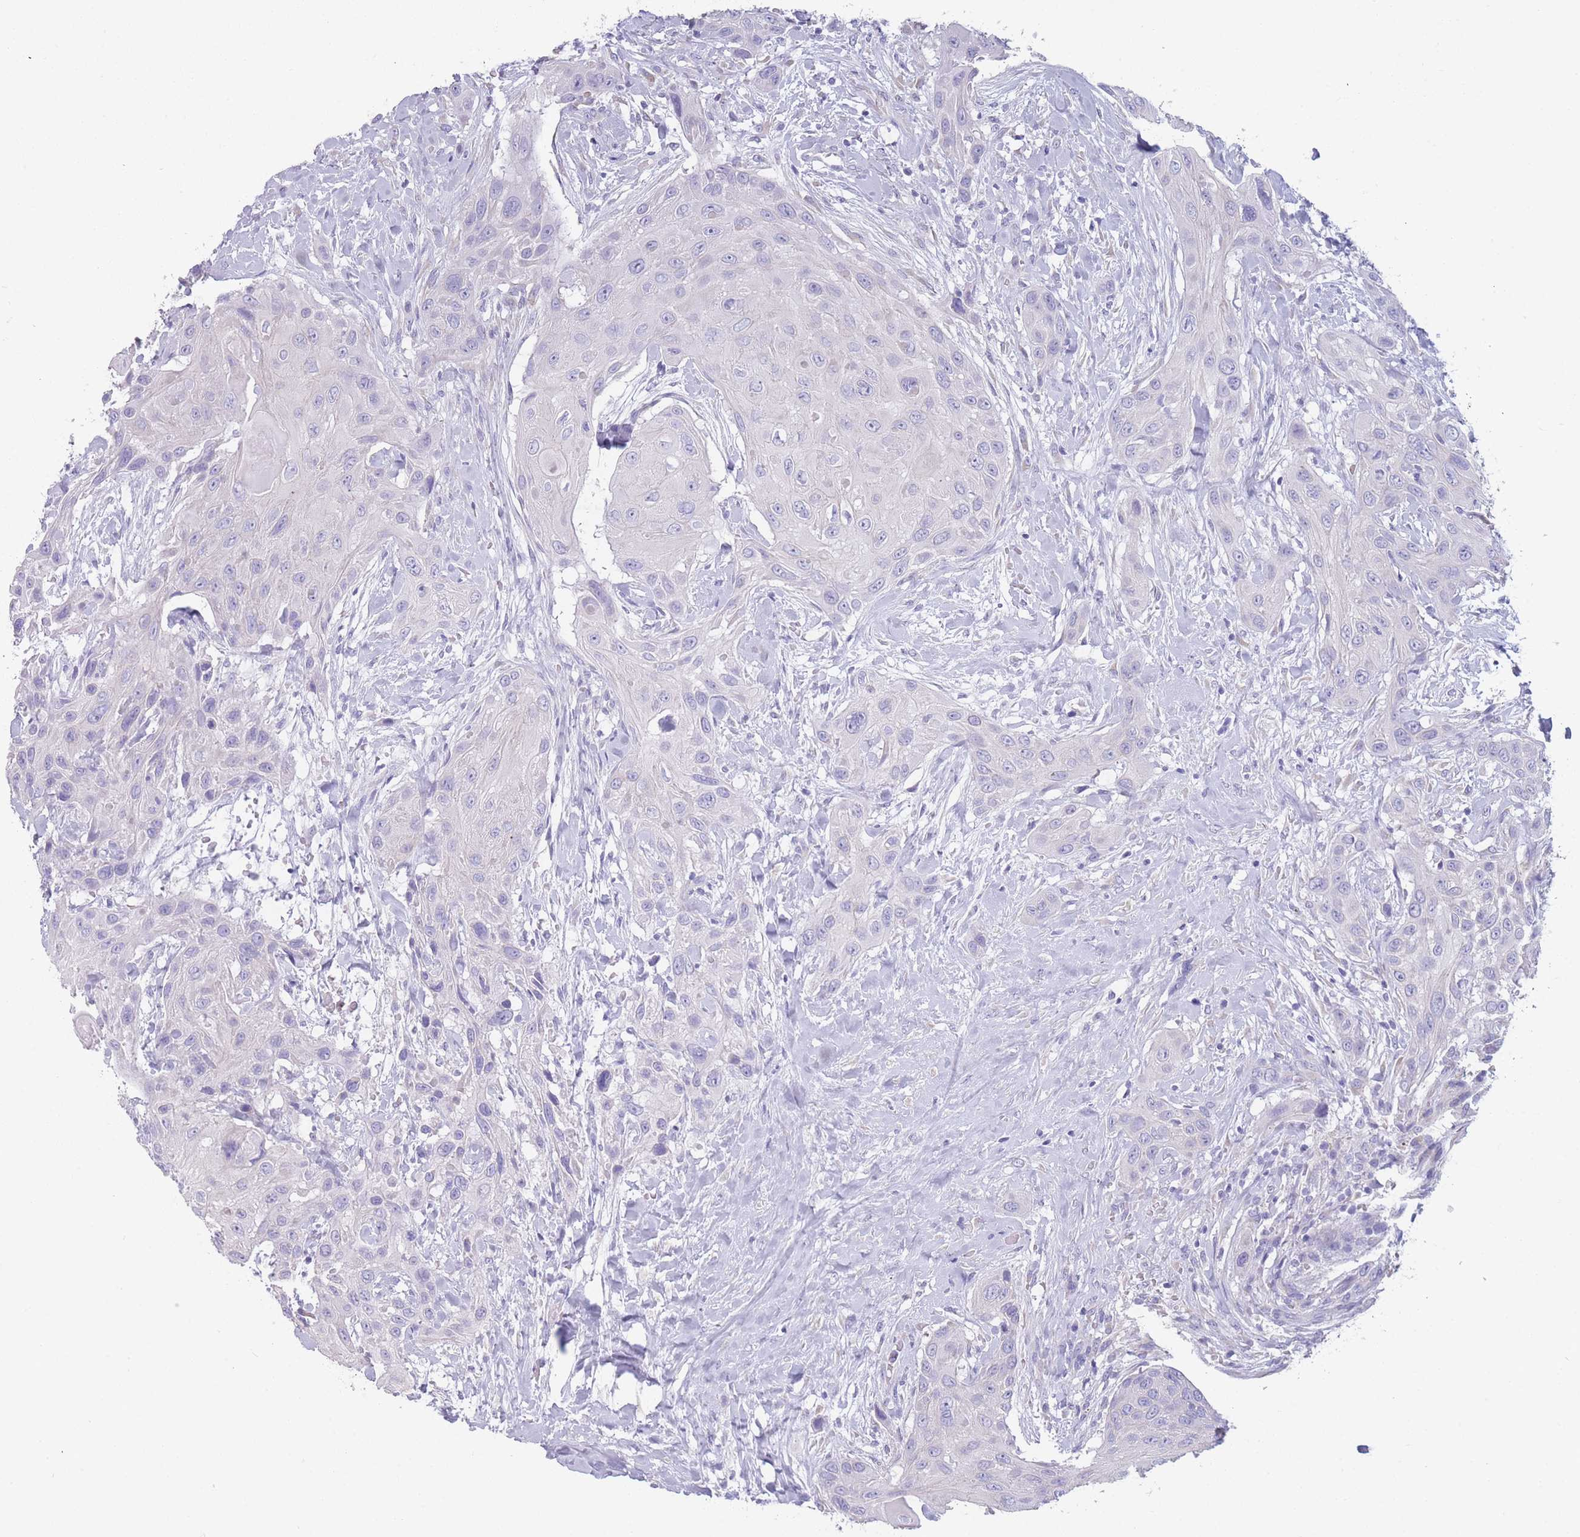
{"staining": {"intensity": "negative", "quantity": "none", "location": "none"}, "tissue": "head and neck cancer", "cell_type": "Tumor cells", "image_type": "cancer", "snomed": [{"axis": "morphology", "description": "Squamous cell carcinoma, NOS"}, {"axis": "topography", "description": "Head-Neck"}], "caption": "This is an IHC photomicrograph of head and neck cancer. There is no positivity in tumor cells.", "gene": "ZNF627", "patient": {"sex": "male", "age": 81}}